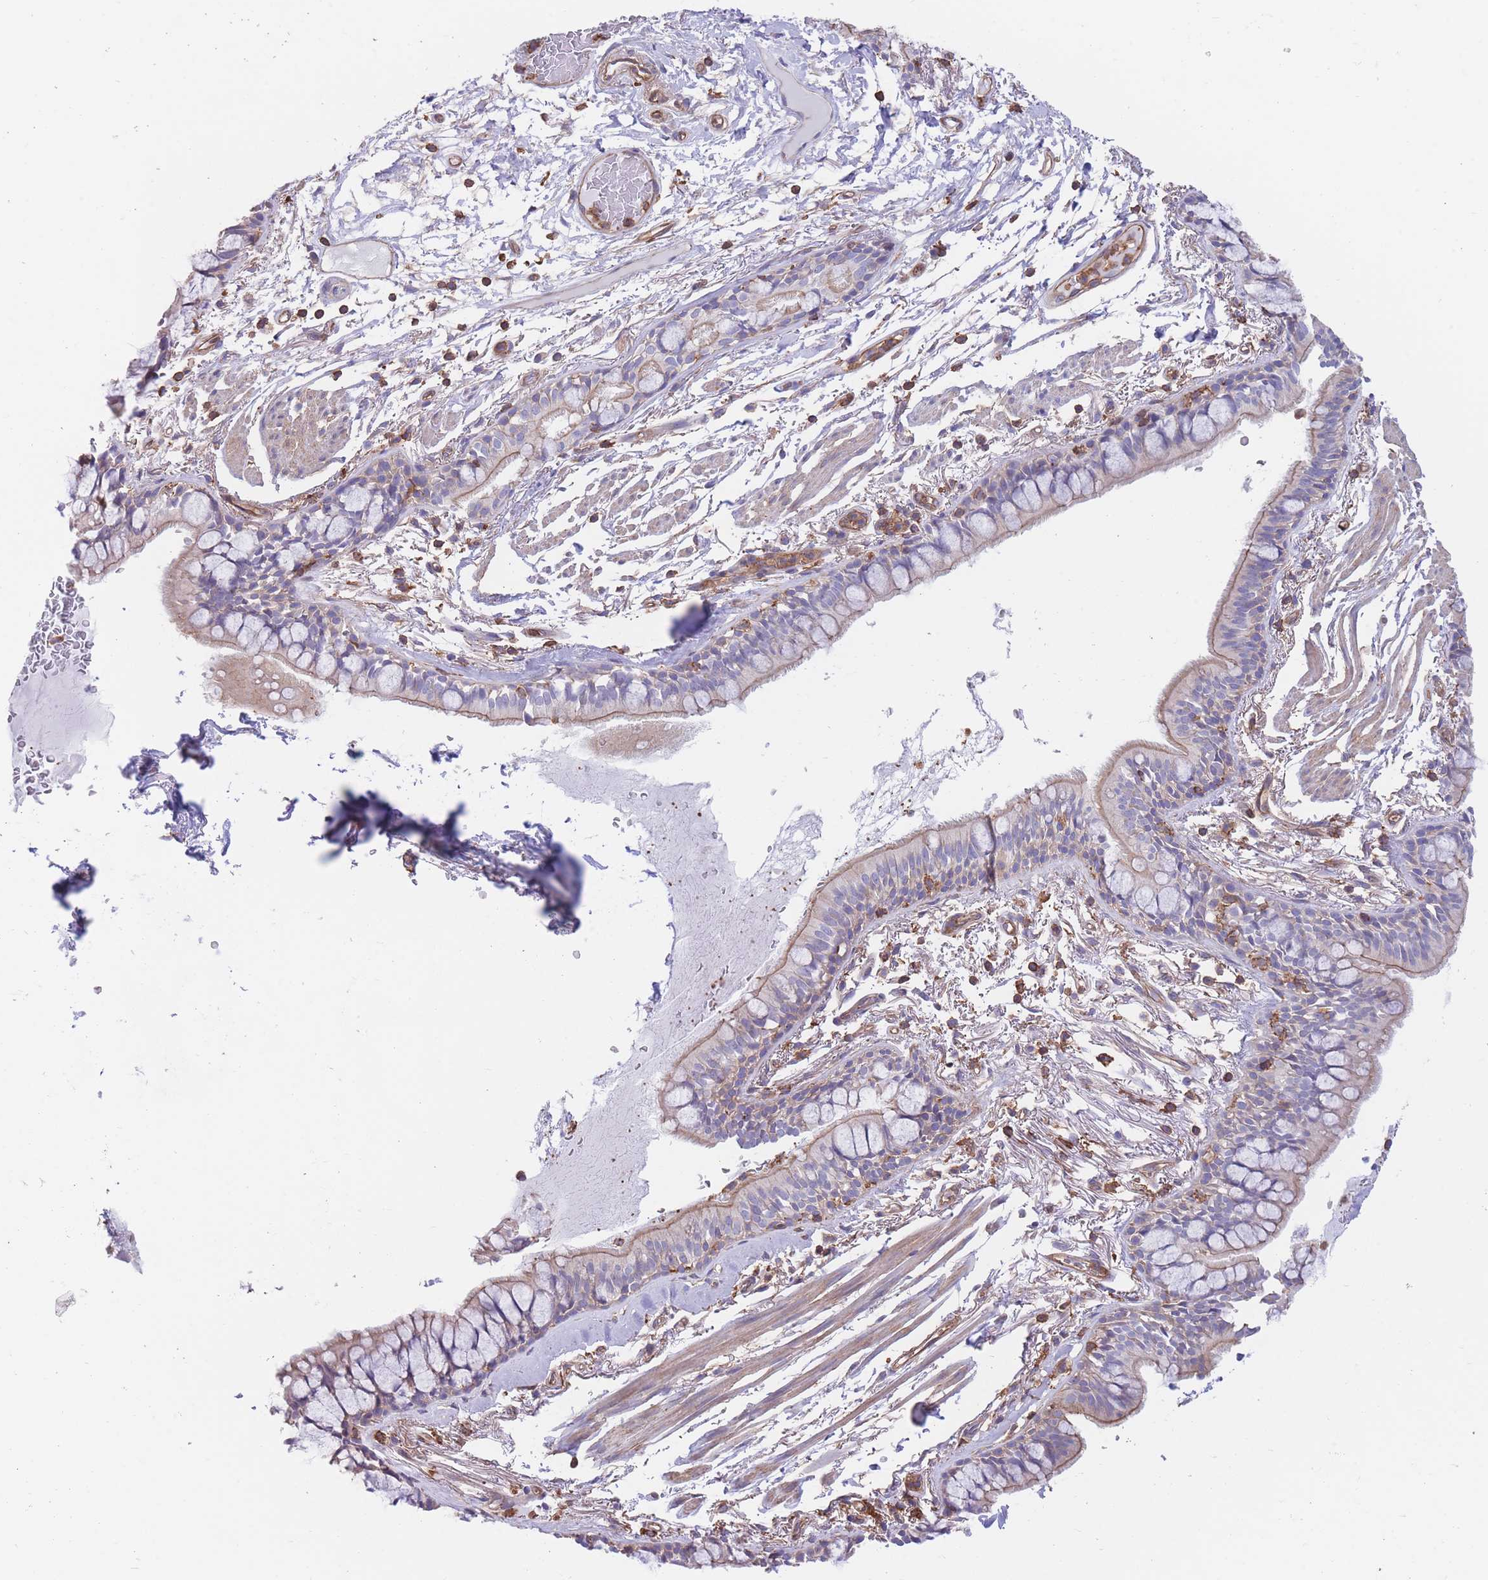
{"staining": {"intensity": "weak", "quantity": "25%-75%", "location": "cytoplasmic/membranous"}, "tissue": "bronchus", "cell_type": "Respiratory epithelial cells", "image_type": "normal", "snomed": [{"axis": "morphology", "description": "Normal tissue, NOS"}, {"axis": "topography", "description": "Bronchus"}], "caption": "A high-resolution histopathology image shows IHC staining of normal bronchus, which exhibits weak cytoplasmic/membranous staining in about 25%-75% of respiratory epithelial cells. The staining was performed using DAB to visualize the protein expression in brown, while the nuclei were stained in blue with hematoxylin (Magnification: 20x).", "gene": "LRRN4CL", "patient": {"sex": "male", "age": 70}}